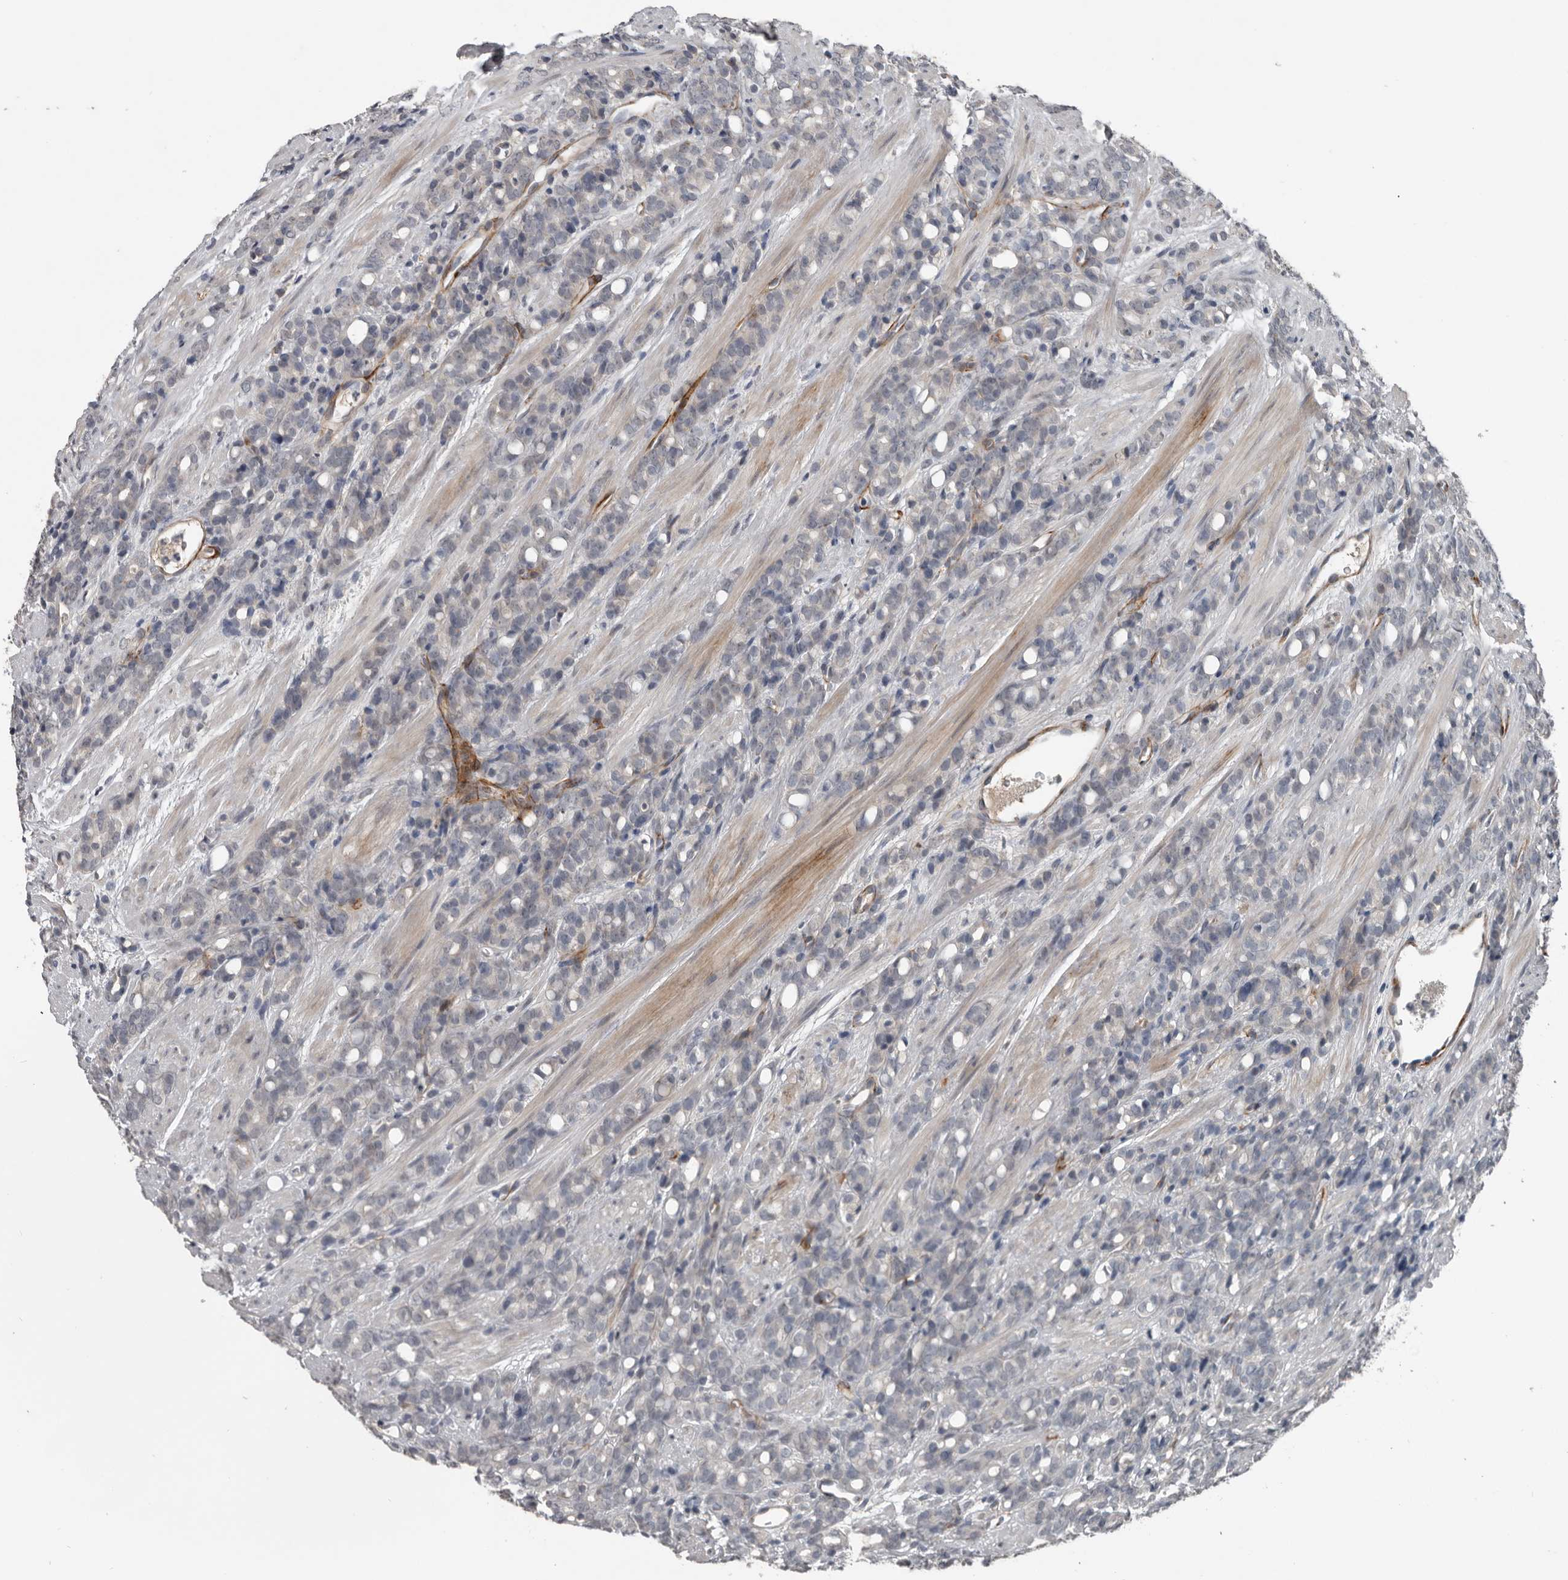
{"staining": {"intensity": "negative", "quantity": "none", "location": "none"}, "tissue": "prostate cancer", "cell_type": "Tumor cells", "image_type": "cancer", "snomed": [{"axis": "morphology", "description": "Adenocarcinoma, High grade"}, {"axis": "topography", "description": "Prostate"}], "caption": "This micrograph is of prostate high-grade adenocarcinoma stained with immunohistochemistry (IHC) to label a protein in brown with the nuclei are counter-stained blue. There is no expression in tumor cells.", "gene": "C1orf216", "patient": {"sex": "male", "age": 62}}